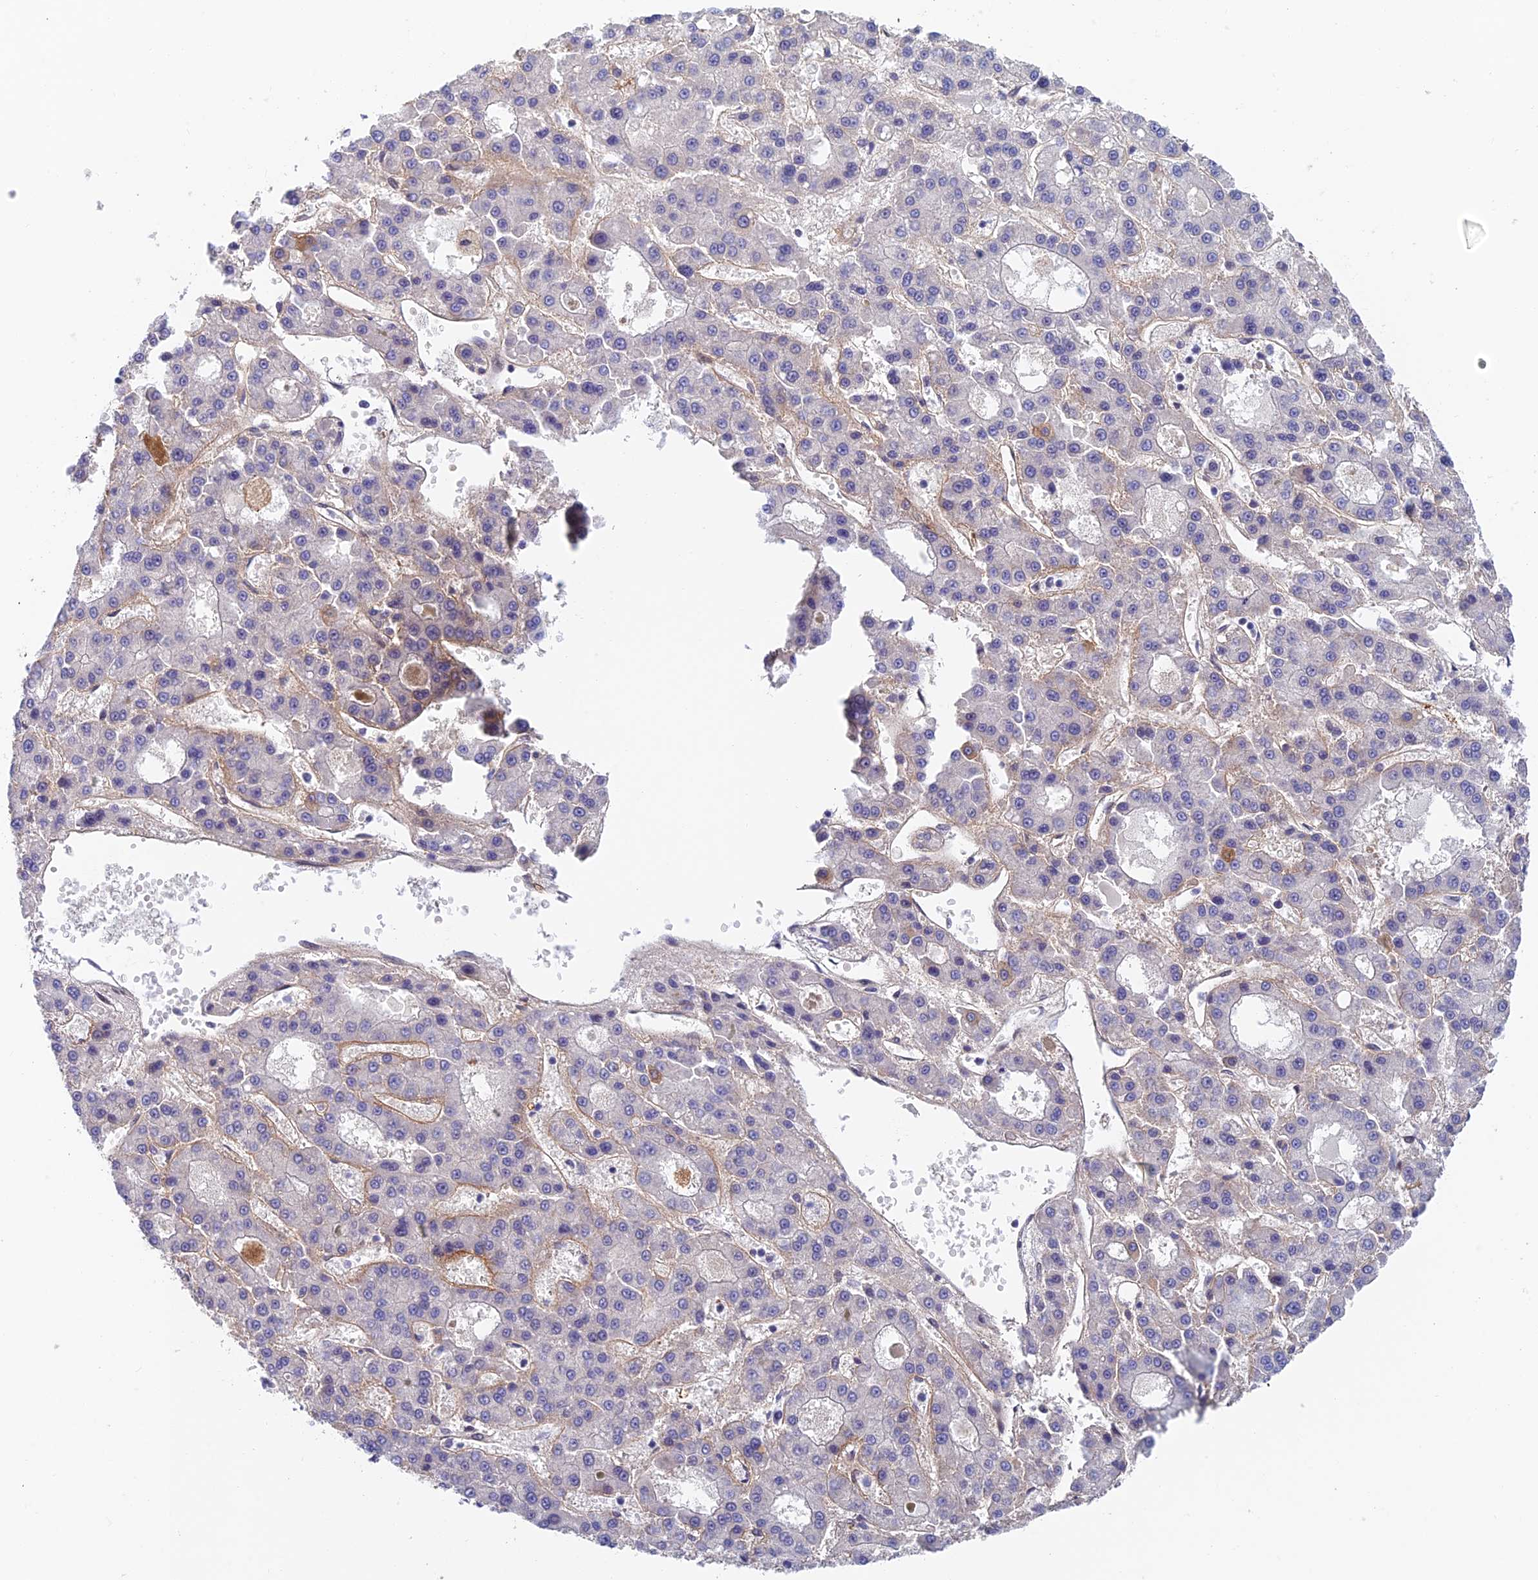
{"staining": {"intensity": "weak", "quantity": "25%-75%", "location": "cytoplasmic/membranous"}, "tissue": "liver cancer", "cell_type": "Tumor cells", "image_type": "cancer", "snomed": [{"axis": "morphology", "description": "Carcinoma, Hepatocellular, NOS"}, {"axis": "topography", "description": "Liver"}], "caption": "Immunohistochemistry of hepatocellular carcinoma (liver) exhibits low levels of weak cytoplasmic/membranous staining in about 25%-75% of tumor cells. (DAB (3,3'-diaminobenzidine) IHC with brightfield microscopy, high magnification).", "gene": "NSMCE1", "patient": {"sex": "male", "age": 70}}